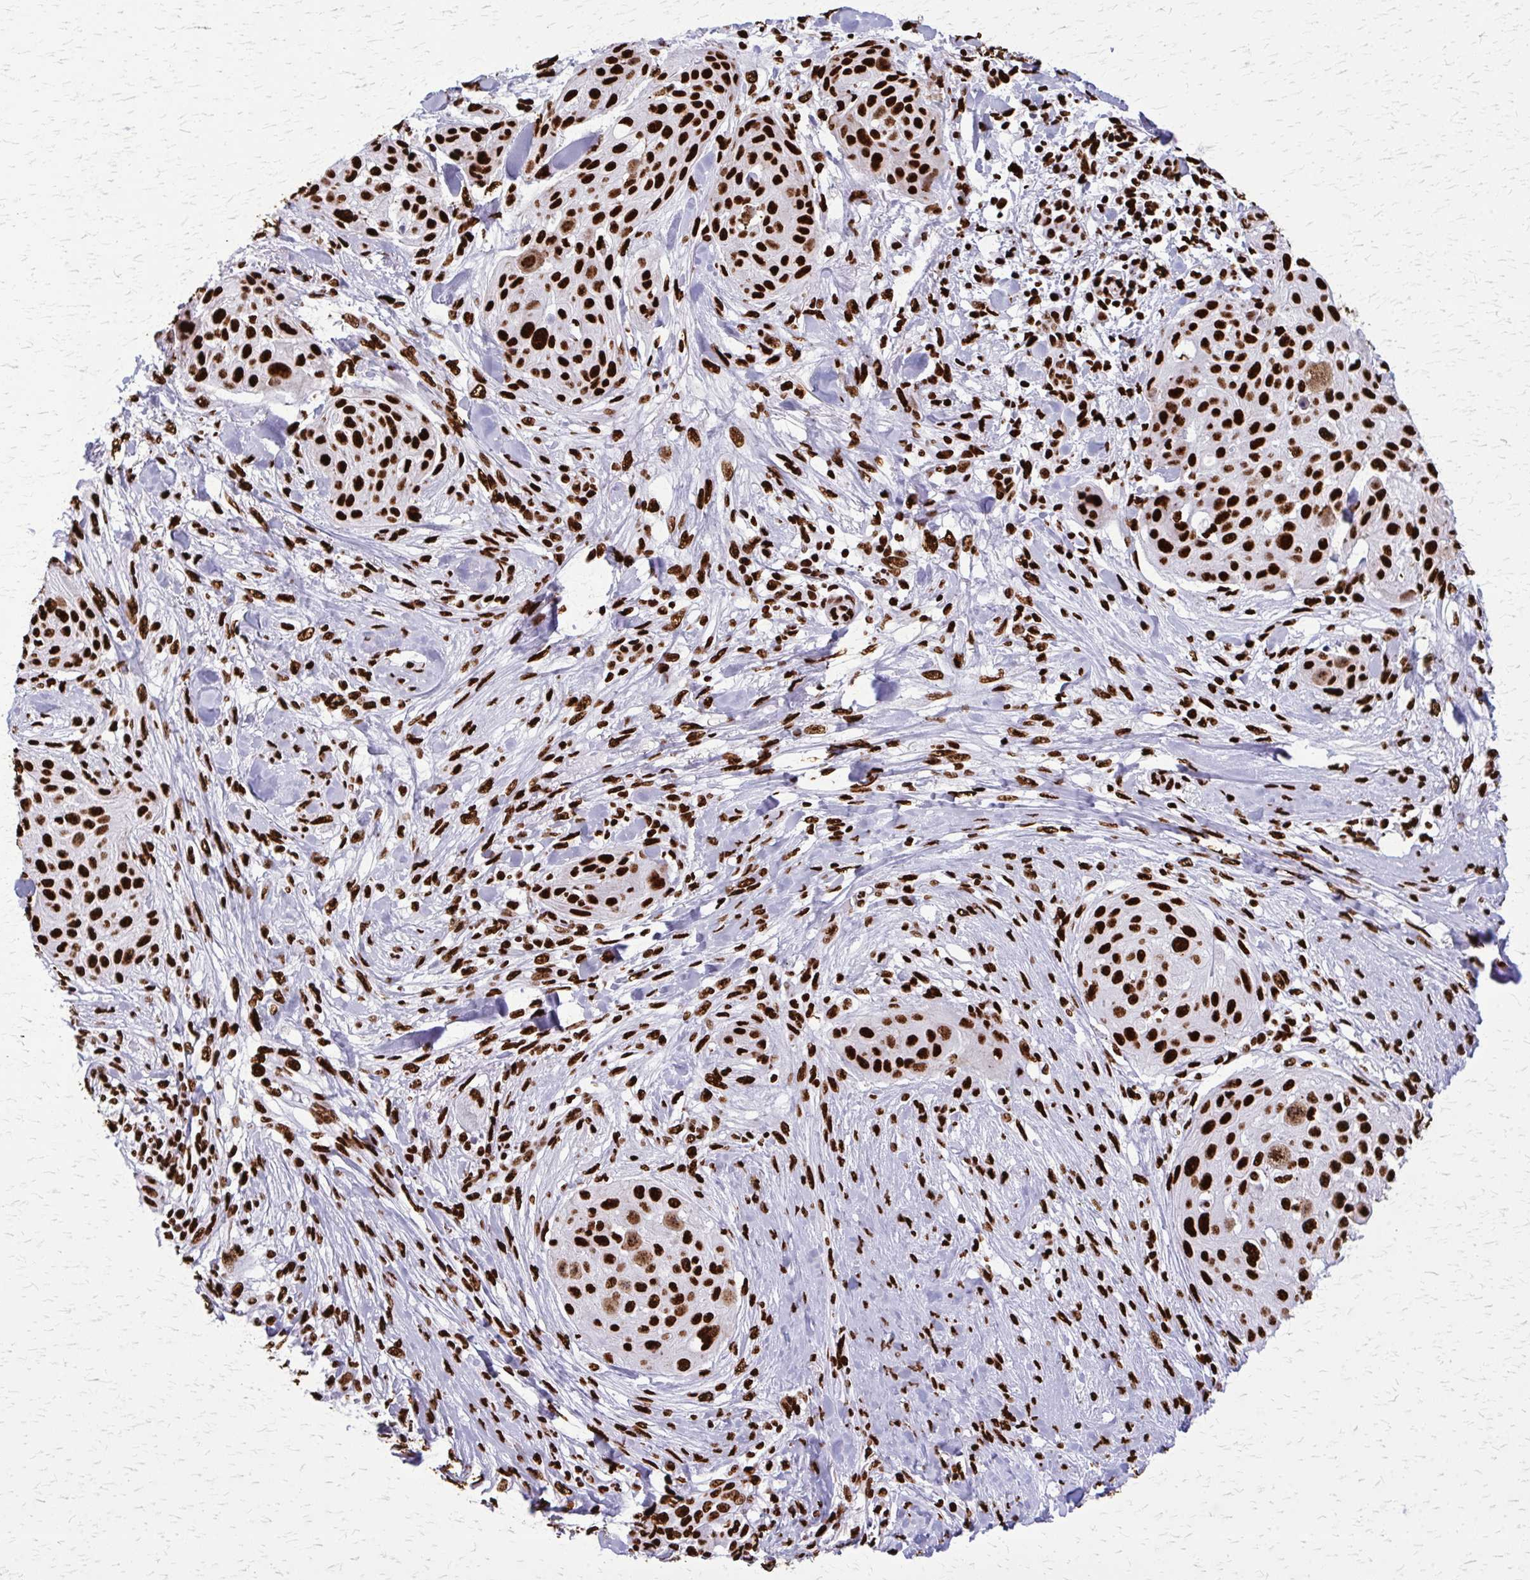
{"staining": {"intensity": "strong", "quantity": ">75%", "location": "nuclear"}, "tissue": "skin cancer", "cell_type": "Tumor cells", "image_type": "cancer", "snomed": [{"axis": "morphology", "description": "Squamous cell carcinoma, NOS"}, {"axis": "topography", "description": "Skin"}], "caption": "There is high levels of strong nuclear positivity in tumor cells of skin cancer (squamous cell carcinoma), as demonstrated by immunohistochemical staining (brown color).", "gene": "SFPQ", "patient": {"sex": "female", "age": 87}}